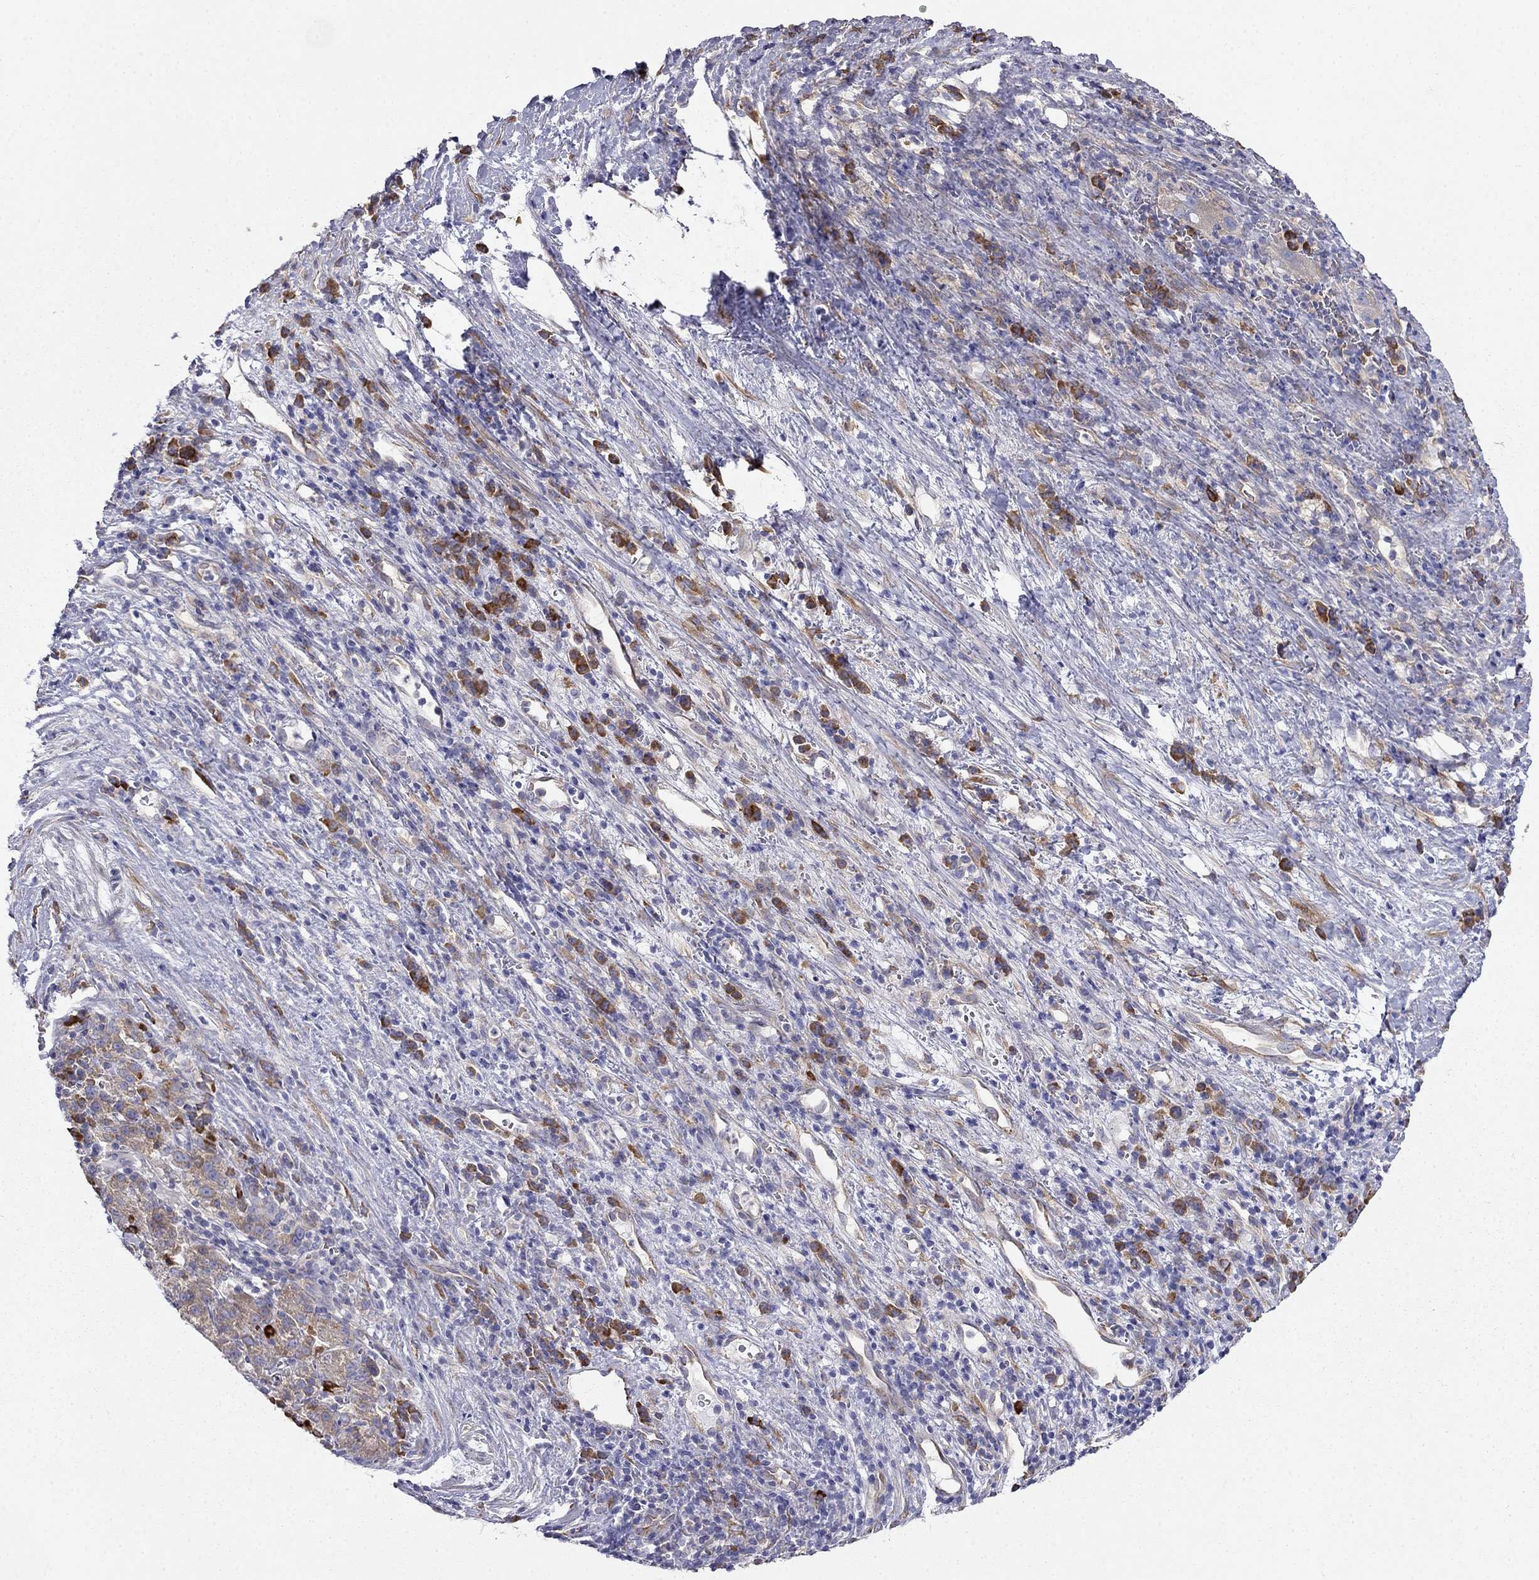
{"staining": {"intensity": "moderate", "quantity": ">75%", "location": "cytoplasmic/membranous"}, "tissue": "liver cancer", "cell_type": "Tumor cells", "image_type": "cancer", "snomed": [{"axis": "morphology", "description": "Carcinoma, Hepatocellular, NOS"}, {"axis": "topography", "description": "Liver"}], "caption": "Immunohistochemistry of liver cancer exhibits medium levels of moderate cytoplasmic/membranous staining in about >75% of tumor cells.", "gene": "LONRF2", "patient": {"sex": "female", "age": 60}}